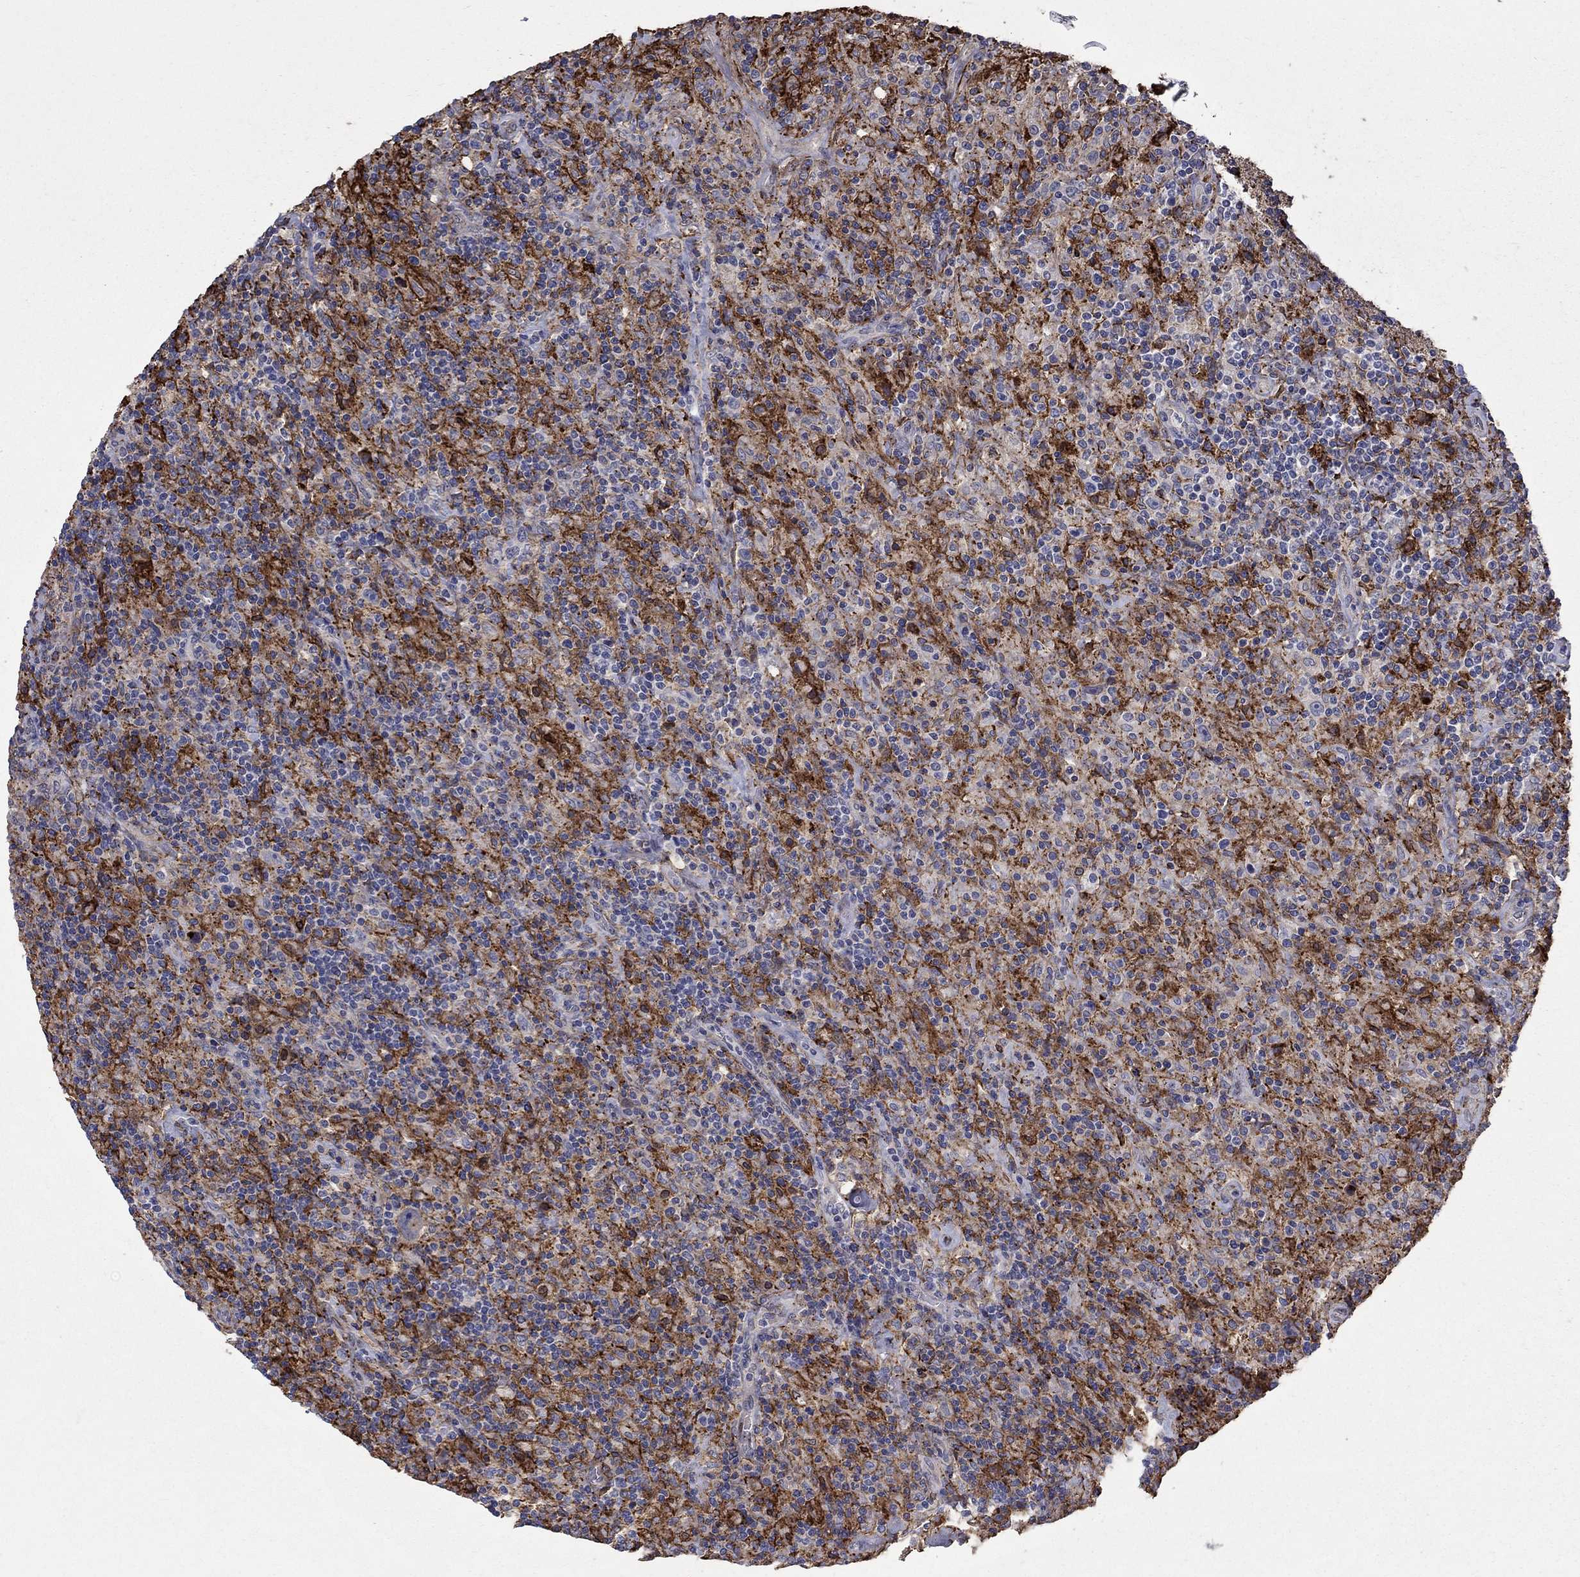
{"staining": {"intensity": "negative", "quantity": "none", "location": "none"}, "tissue": "lymphoma", "cell_type": "Tumor cells", "image_type": "cancer", "snomed": [{"axis": "morphology", "description": "Hodgkin's disease, NOS"}, {"axis": "topography", "description": "Lymph node"}], "caption": "Tumor cells are negative for brown protein staining in Hodgkin's disease. The staining is performed using DAB brown chromogen with nuclei counter-stained in using hematoxylin.", "gene": "PLAU", "patient": {"sex": "male", "age": 70}}